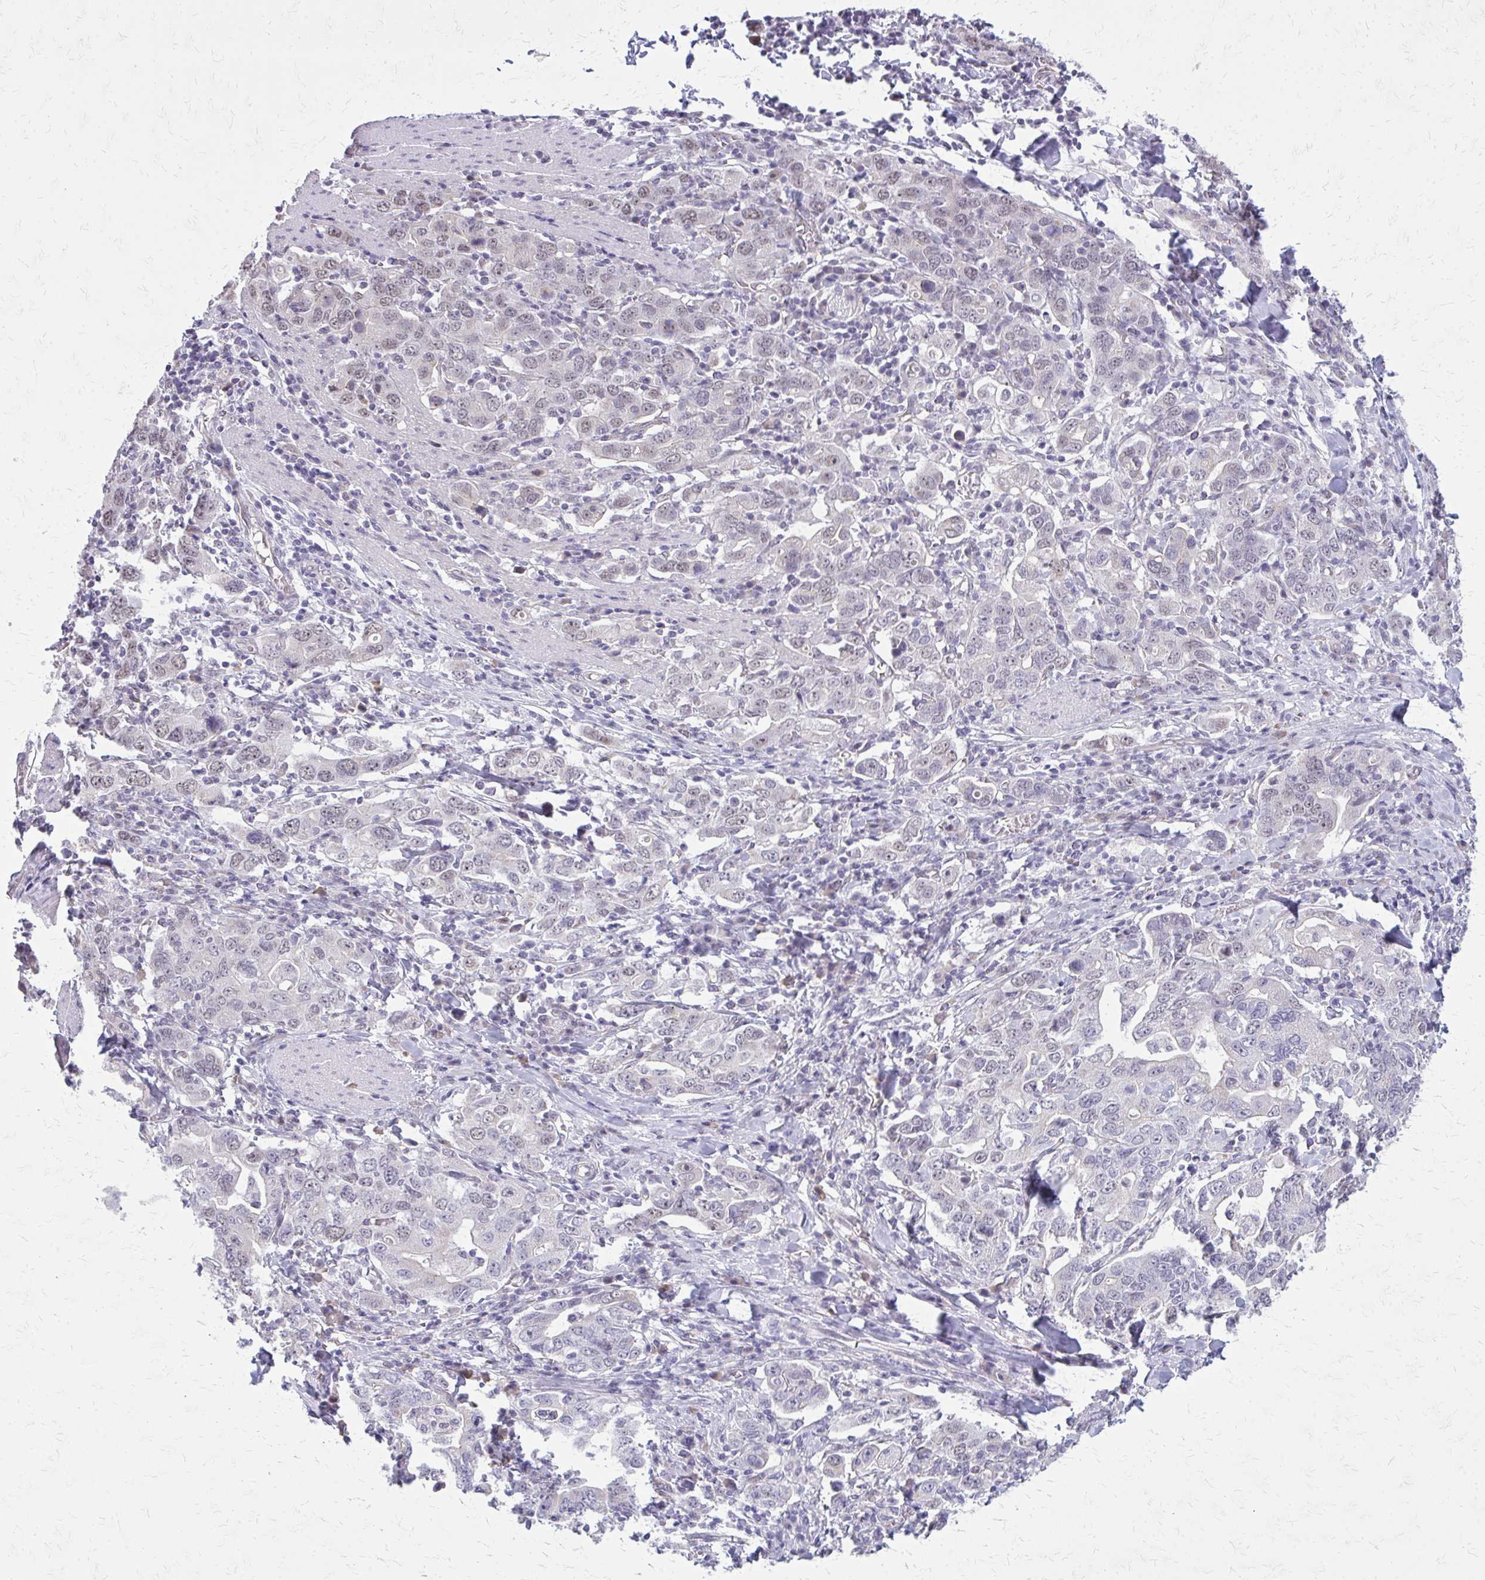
{"staining": {"intensity": "negative", "quantity": "none", "location": "none"}, "tissue": "stomach cancer", "cell_type": "Tumor cells", "image_type": "cancer", "snomed": [{"axis": "morphology", "description": "Adenocarcinoma, NOS"}, {"axis": "topography", "description": "Stomach, upper"}, {"axis": "topography", "description": "Stomach"}], "caption": "Tumor cells are negative for brown protein staining in stomach adenocarcinoma.", "gene": "PLCB1", "patient": {"sex": "male", "age": 62}}